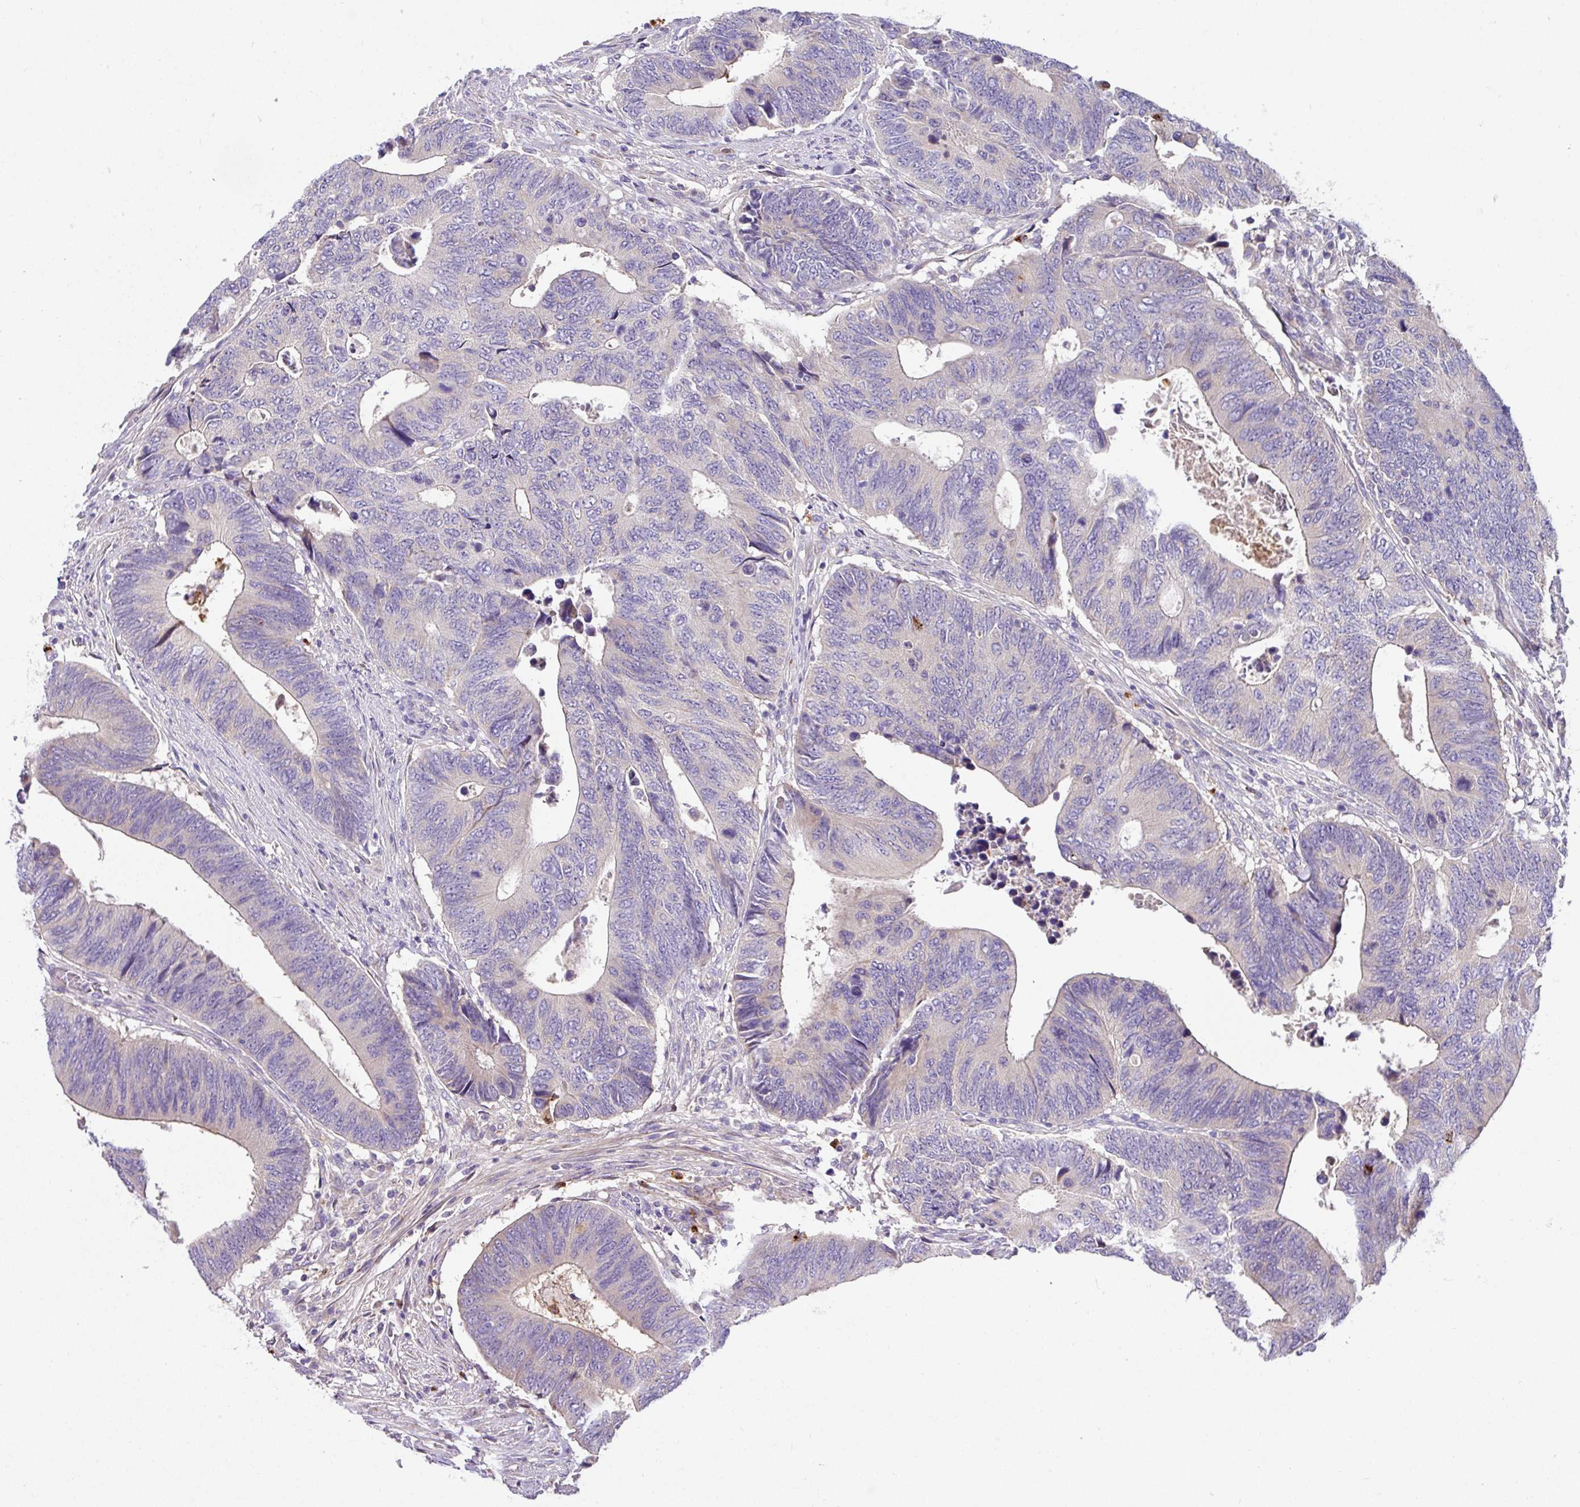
{"staining": {"intensity": "weak", "quantity": "<25%", "location": "cytoplasmic/membranous"}, "tissue": "colorectal cancer", "cell_type": "Tumor cells", "image_type": "cancer", "snomed": [{"axis": "morphology", "description": "Adenocarcinoma, NOS"}, {"axis": "topography", "description": "Colon"}], "caption": "This is an immunohistochemistry image of human colorectal cancer. There is no expression in tumor cells.", "gene": "CRISP3", "patient": {"sex": "male", "age": 87}}